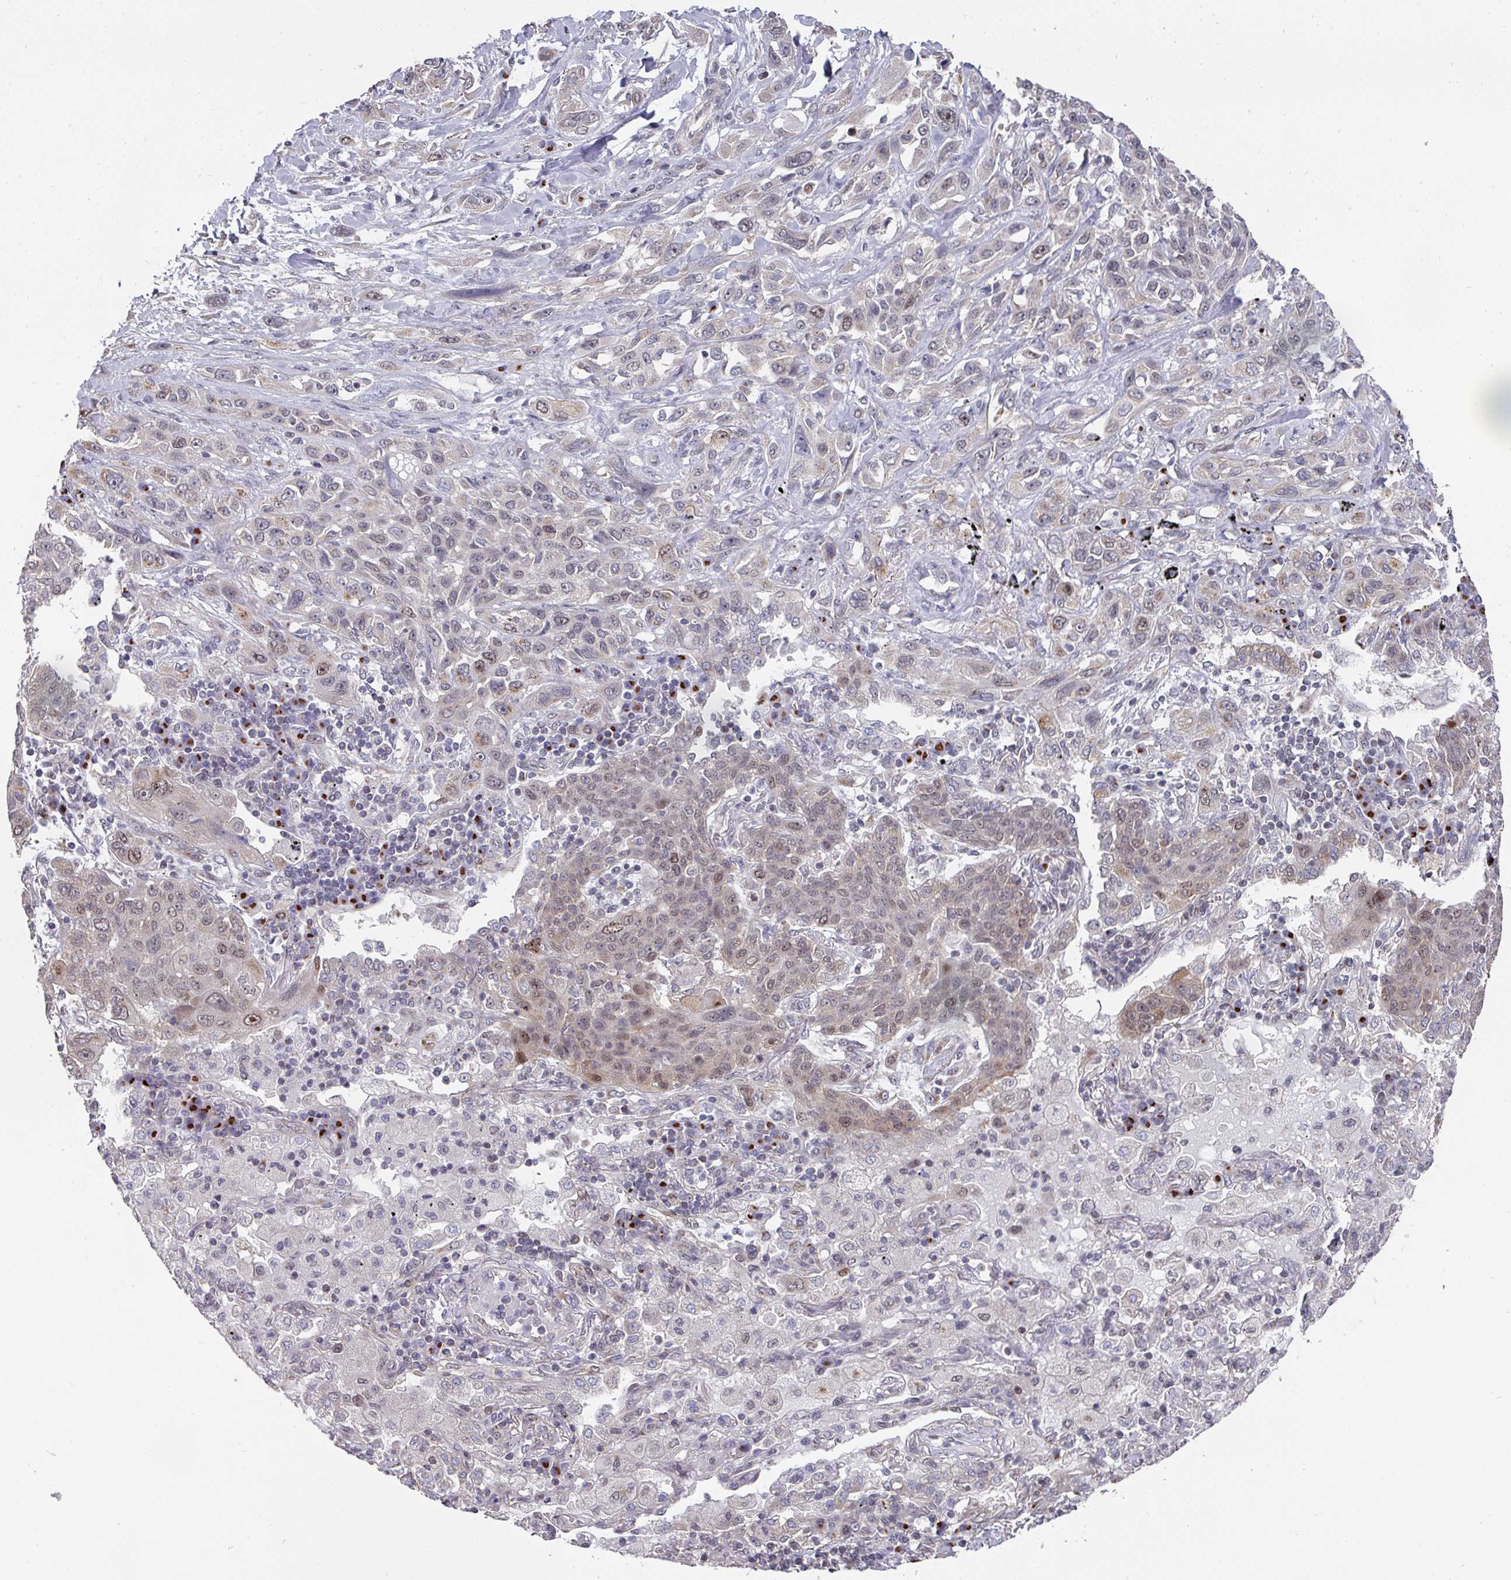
{"staining": {"intensity": "weak", "quantity": "<25%", "location": "nuclear"}, "tissue": "lung cancer", "cell_type": "Tumor cells", "image_type": "cancer", "snomed": [{"axis": "morphology", "description": "Squamous cell carcinoma, NOS"}, {"axis": "topography", "description": "Lung"}], "caption": "Protein analysis of lung cancer displays no significant expression in tumor cells.", "gene": "C18orf25", "patient": {"sex": "female", "age": 70}}